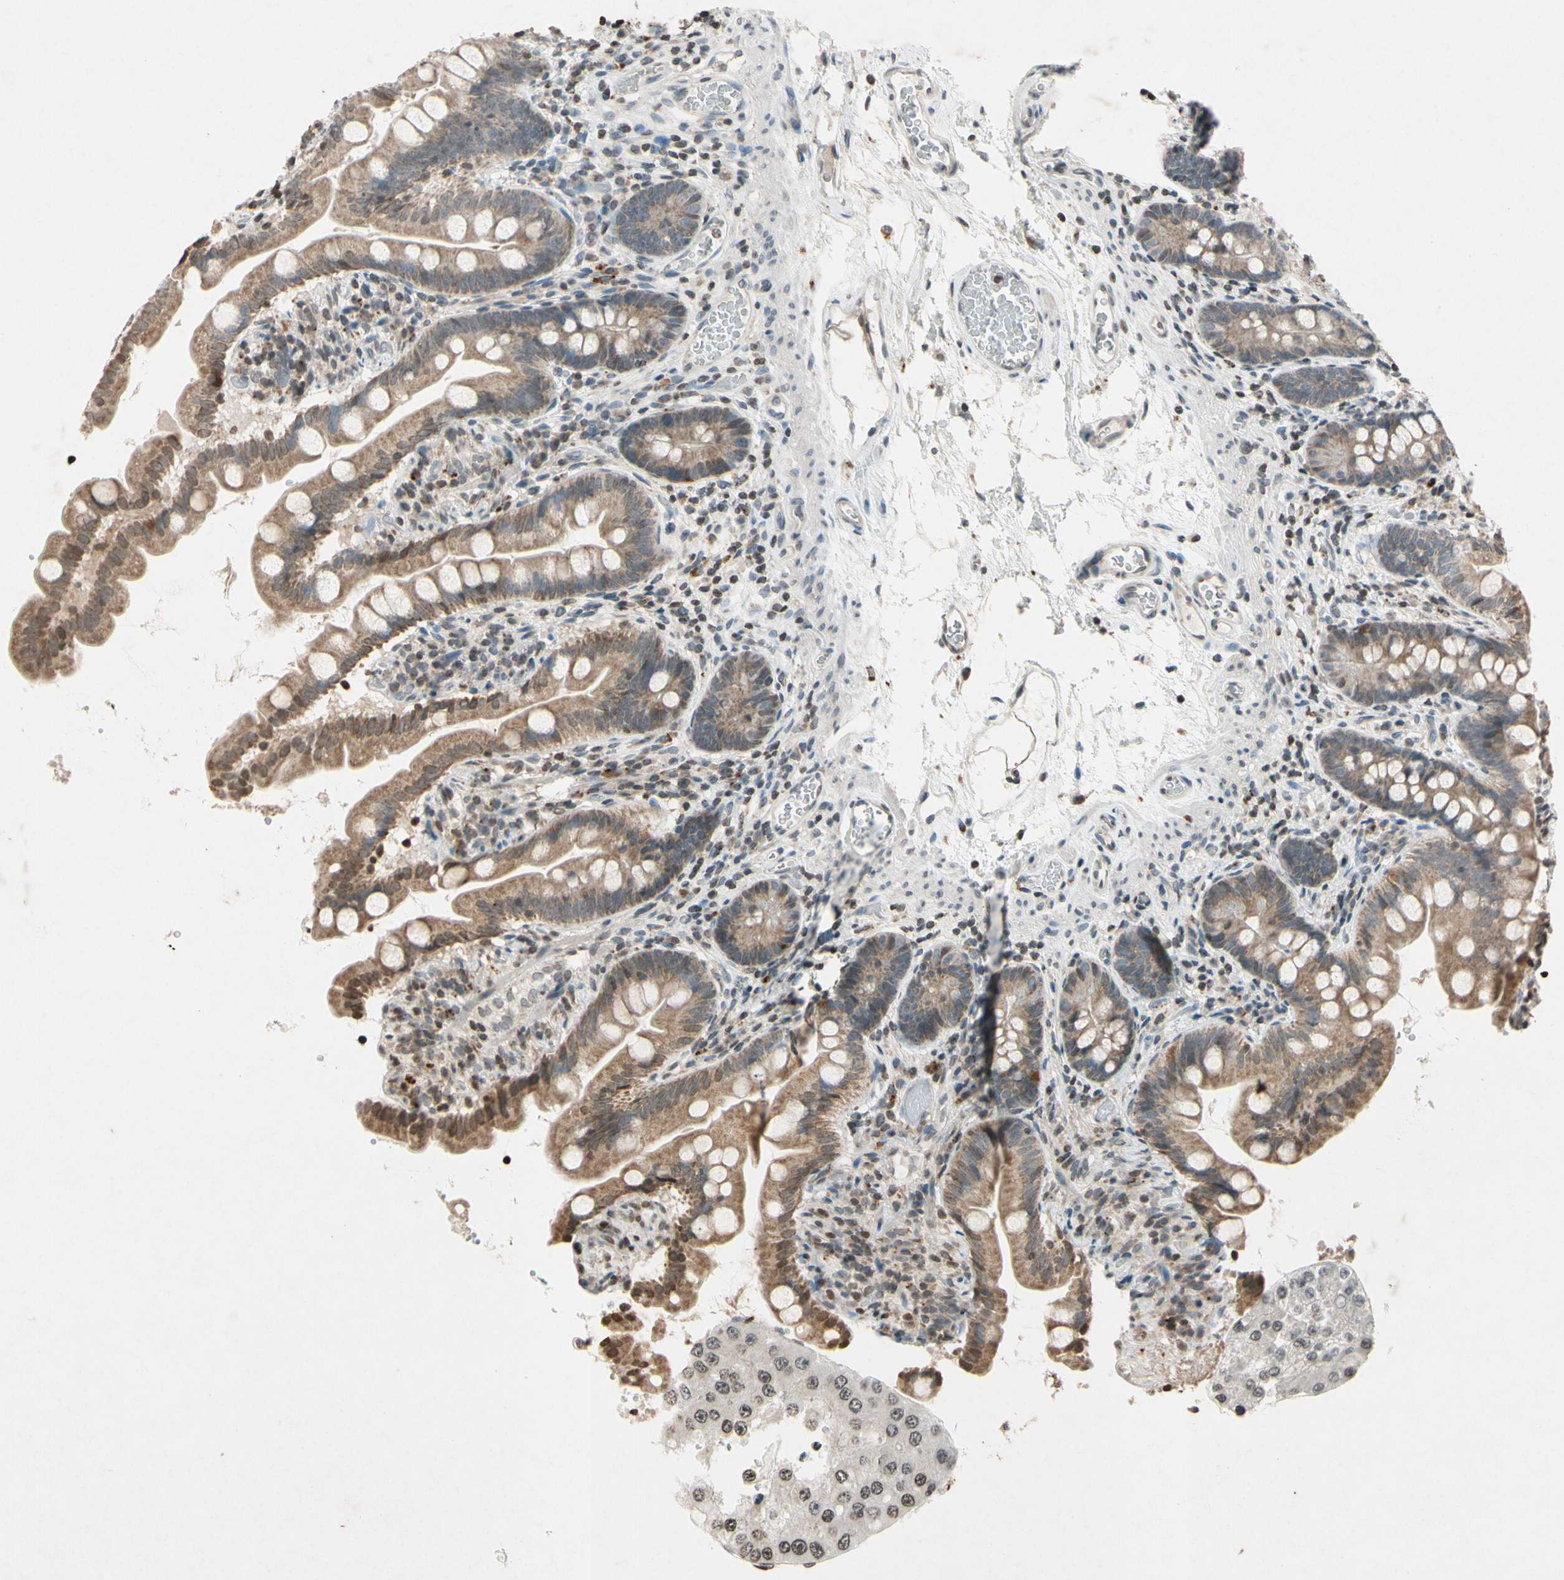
{"staining": {"intensity": "moderate", "quantity": ">75%", "location": "cytoplasmic/membranous"}, "tissue": "small intestine", "cell_type": "Glandular cells", "image_type": "normal", "snomed": [{"axis": "morphology", "description": "Normal tissue, NOS"}, {"axis": "topography", "description": "Small intestine"}], "caption": "IHC of unremarkable small intestine reveals medium levels of moderate cytoplasmic/membranous expression in approximately >75% of glandular cells. The staining is performed using DAB brown chromogen to label protein expression. The nuclei are counter-stained blue using hematoxylin.", "gene": "CLDN11", "patient": {"sex": "female", "age": 56}}